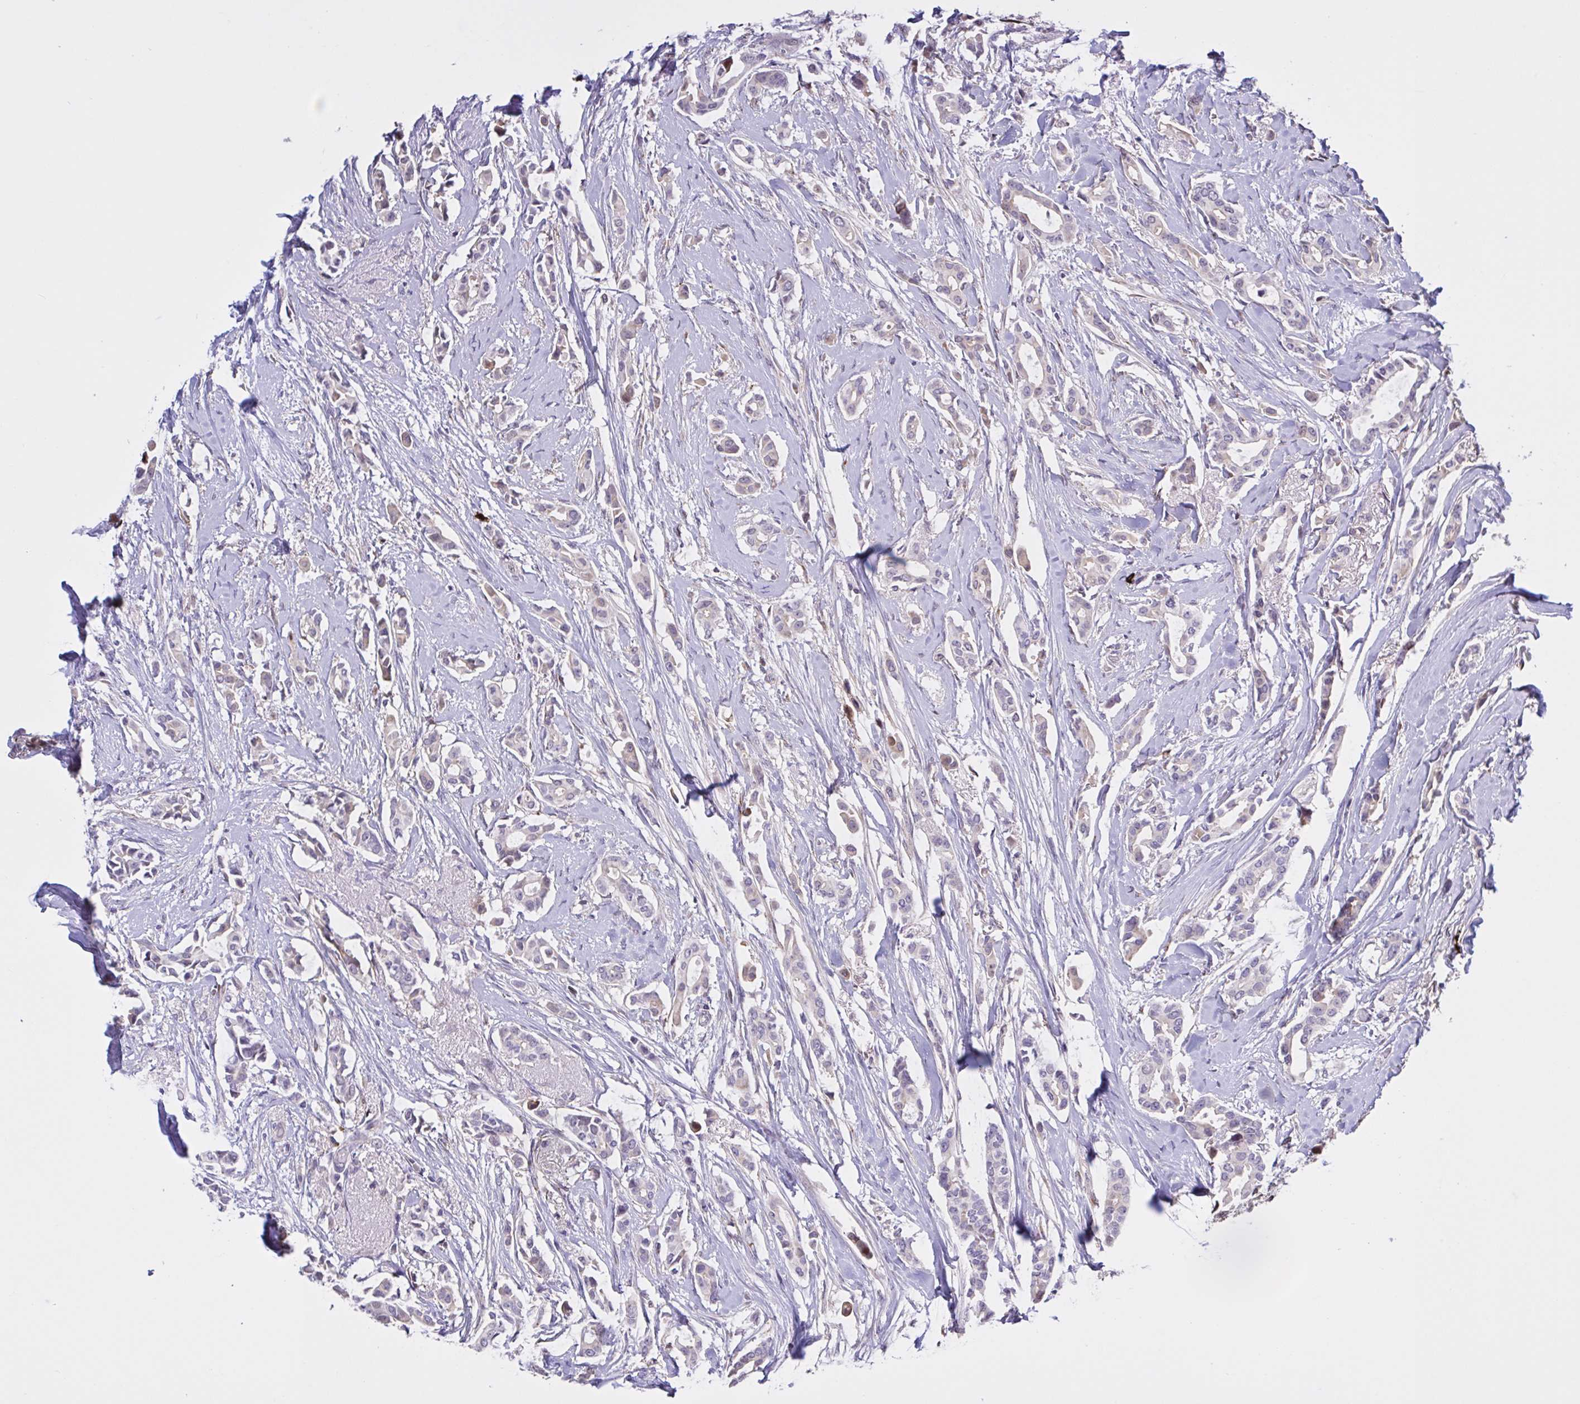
{"staining": {"intensity": "weak", "quantity": "<25%", "location": "cytoplasmic/membranous"}, "tissue": "breast cancer", "cell_type": "Tumor cells", "image_type": "cancer", "snomed": [{"axis": "morphology", "description": "Duct carcinoma"}, {"axis": "topography", "description": "Breast"}], "caption": "DAB (3,3'-diaminobenzidine) immunohistochemical staining of human breast cancer (intraductal carcinoma) exhibits no significant staining in tumor cells. The staining is performed using DAB (3,3'-diaminobenzidine) brown chromogen with nuclei counter-stained in using hematoxylin.", "gene": "MRGPRX2", "patient": {"sex": "female", "age": 64}}